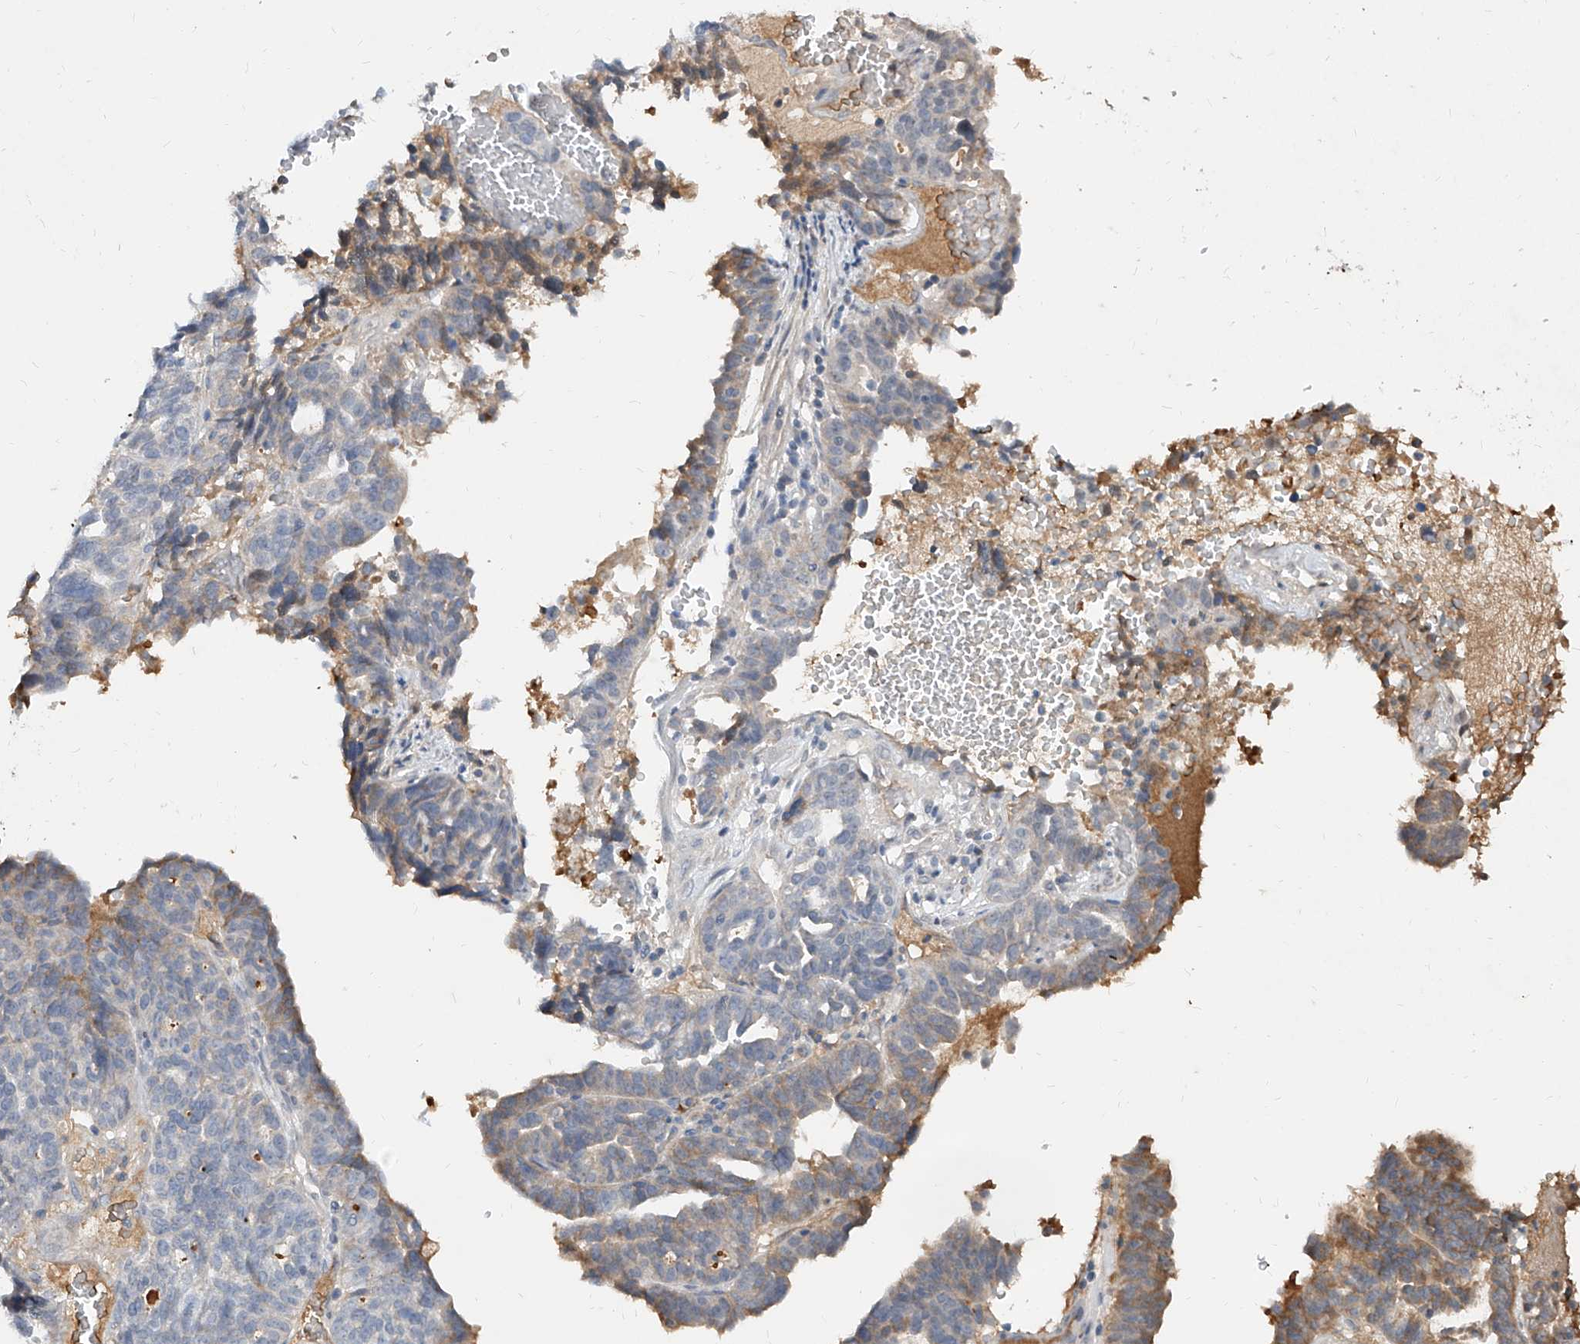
{"staining": {"intensity": "moderate", "quantity": "<25%", "location": "cytoplasmic/membranous"}, "tissue": "ovarian cancer", "cell_type": "Tumor cells", "image_type": "cancer", "snomed": [{"axis": "morphology", "description": "Cystadenocarcinoma, serous, NOS"}, {"axis": "topography", "description": "Ovary"}], "caption": "Immunohistochemistry (IHC) of ovarian serous cystadenocarcinoma demonstrates low levels of moderate cytoplasmic/membranous expression in about <25% of tumor cells.", "gene": "C4A", "patient": {"sex": "female", "age": 59}}